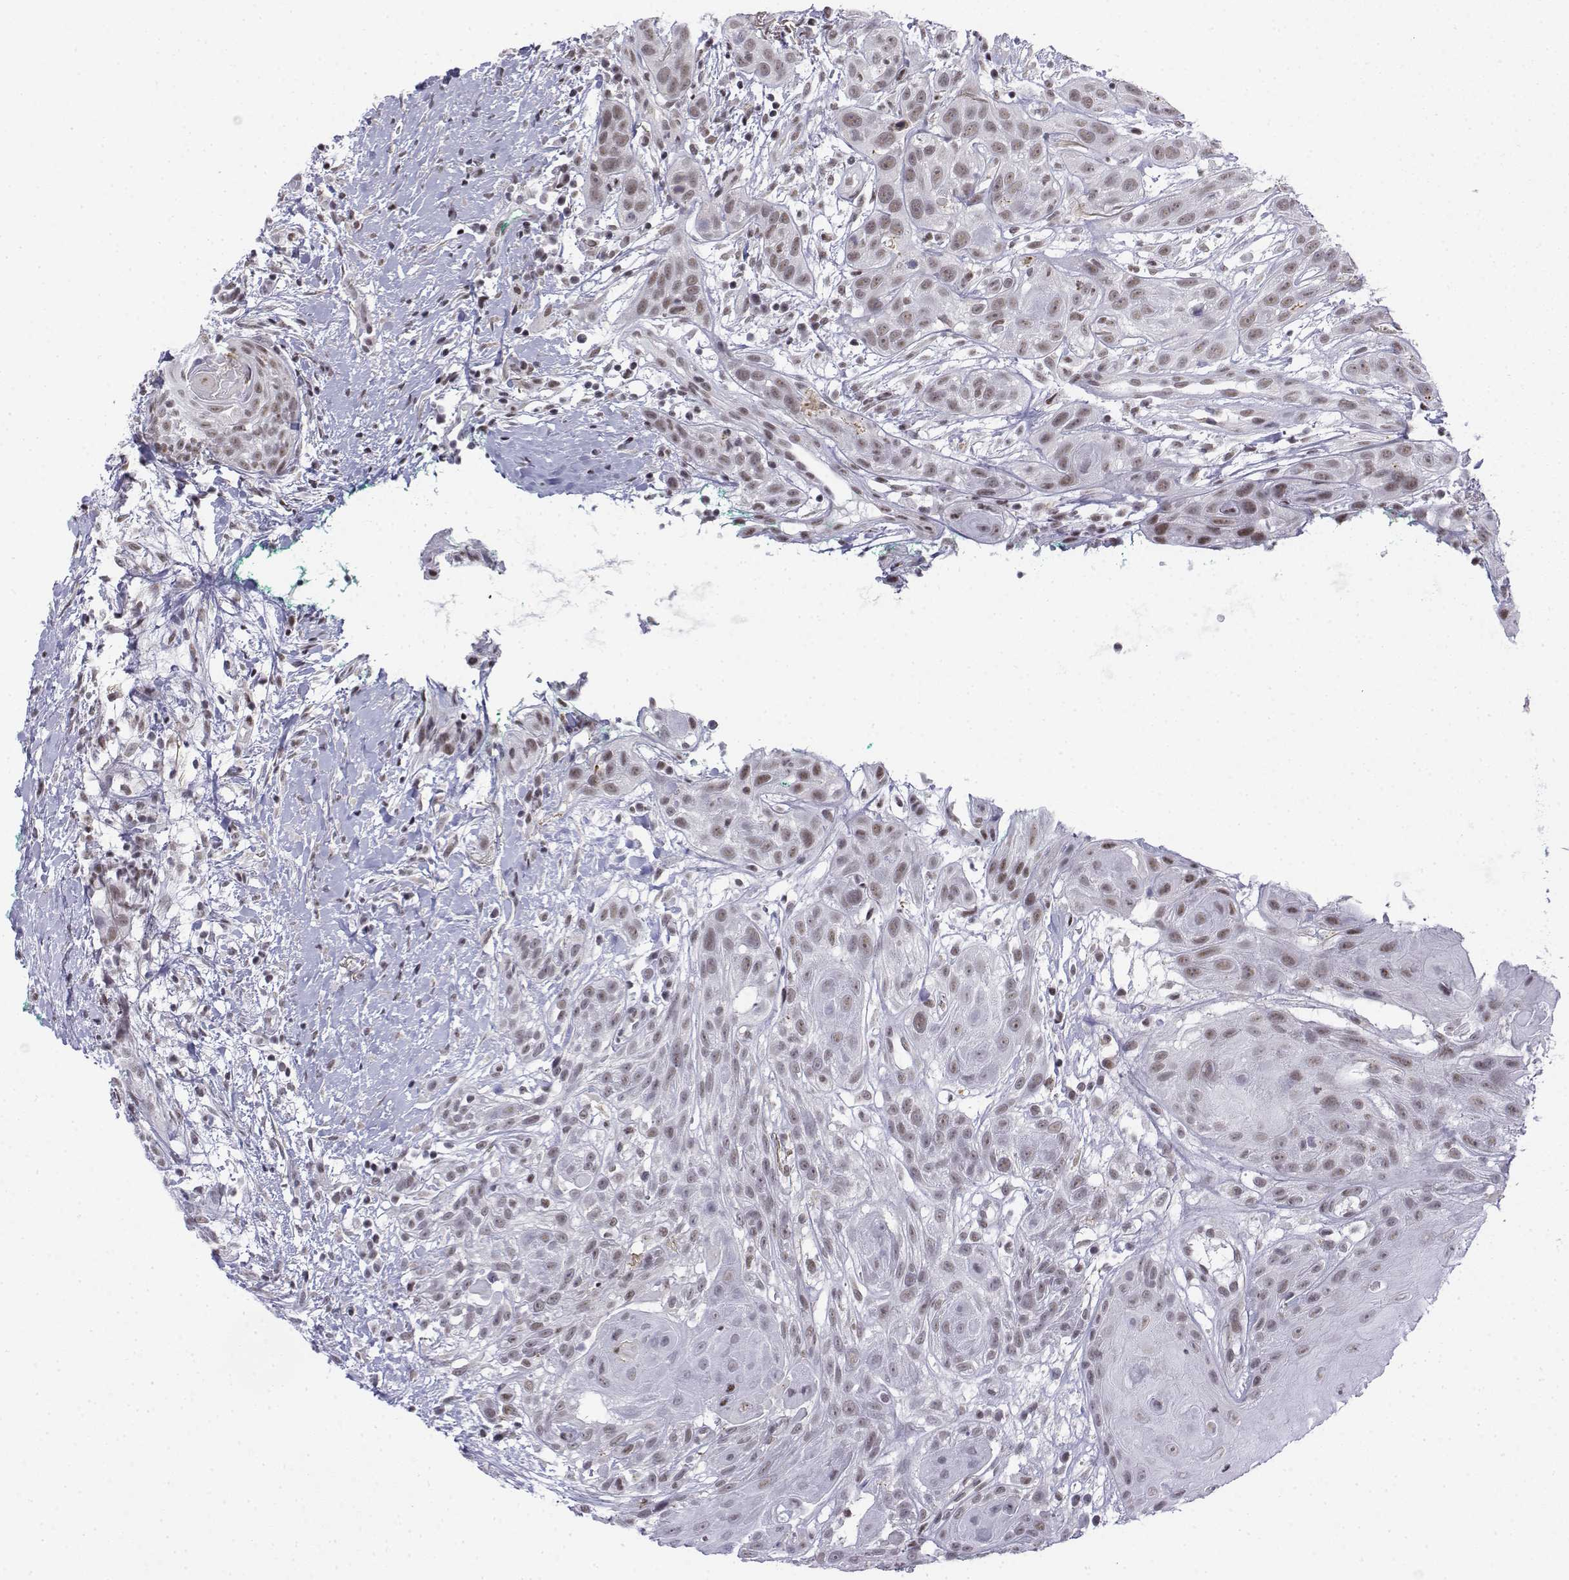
{"staining": {"intensity": "weak", "quantity": "25%-75%", "location": "nuclear"}, "tissue": "head and neck cancer", "cell_type": "Tumor cells", "image_type": "cancer", "snomed": [{"axis": "morphology", "description": "Normal tissue, NOS"}, {"axis": "morphology", "description": "Squamous cell carcinoma, NOS"}, {"axis": "topography", "description": "Oral tissue"}, {"axis": "topography", "description": "Salivary gland"}, {"axis": "topography", "description": "Head-Neck"}], "caption": "Tumor cells show weak nuclear positivity in about 25%-75% of cells in head and neck cancer.", "gene": "SETD1A", "patient": {"sex": "female", "age": 62}}